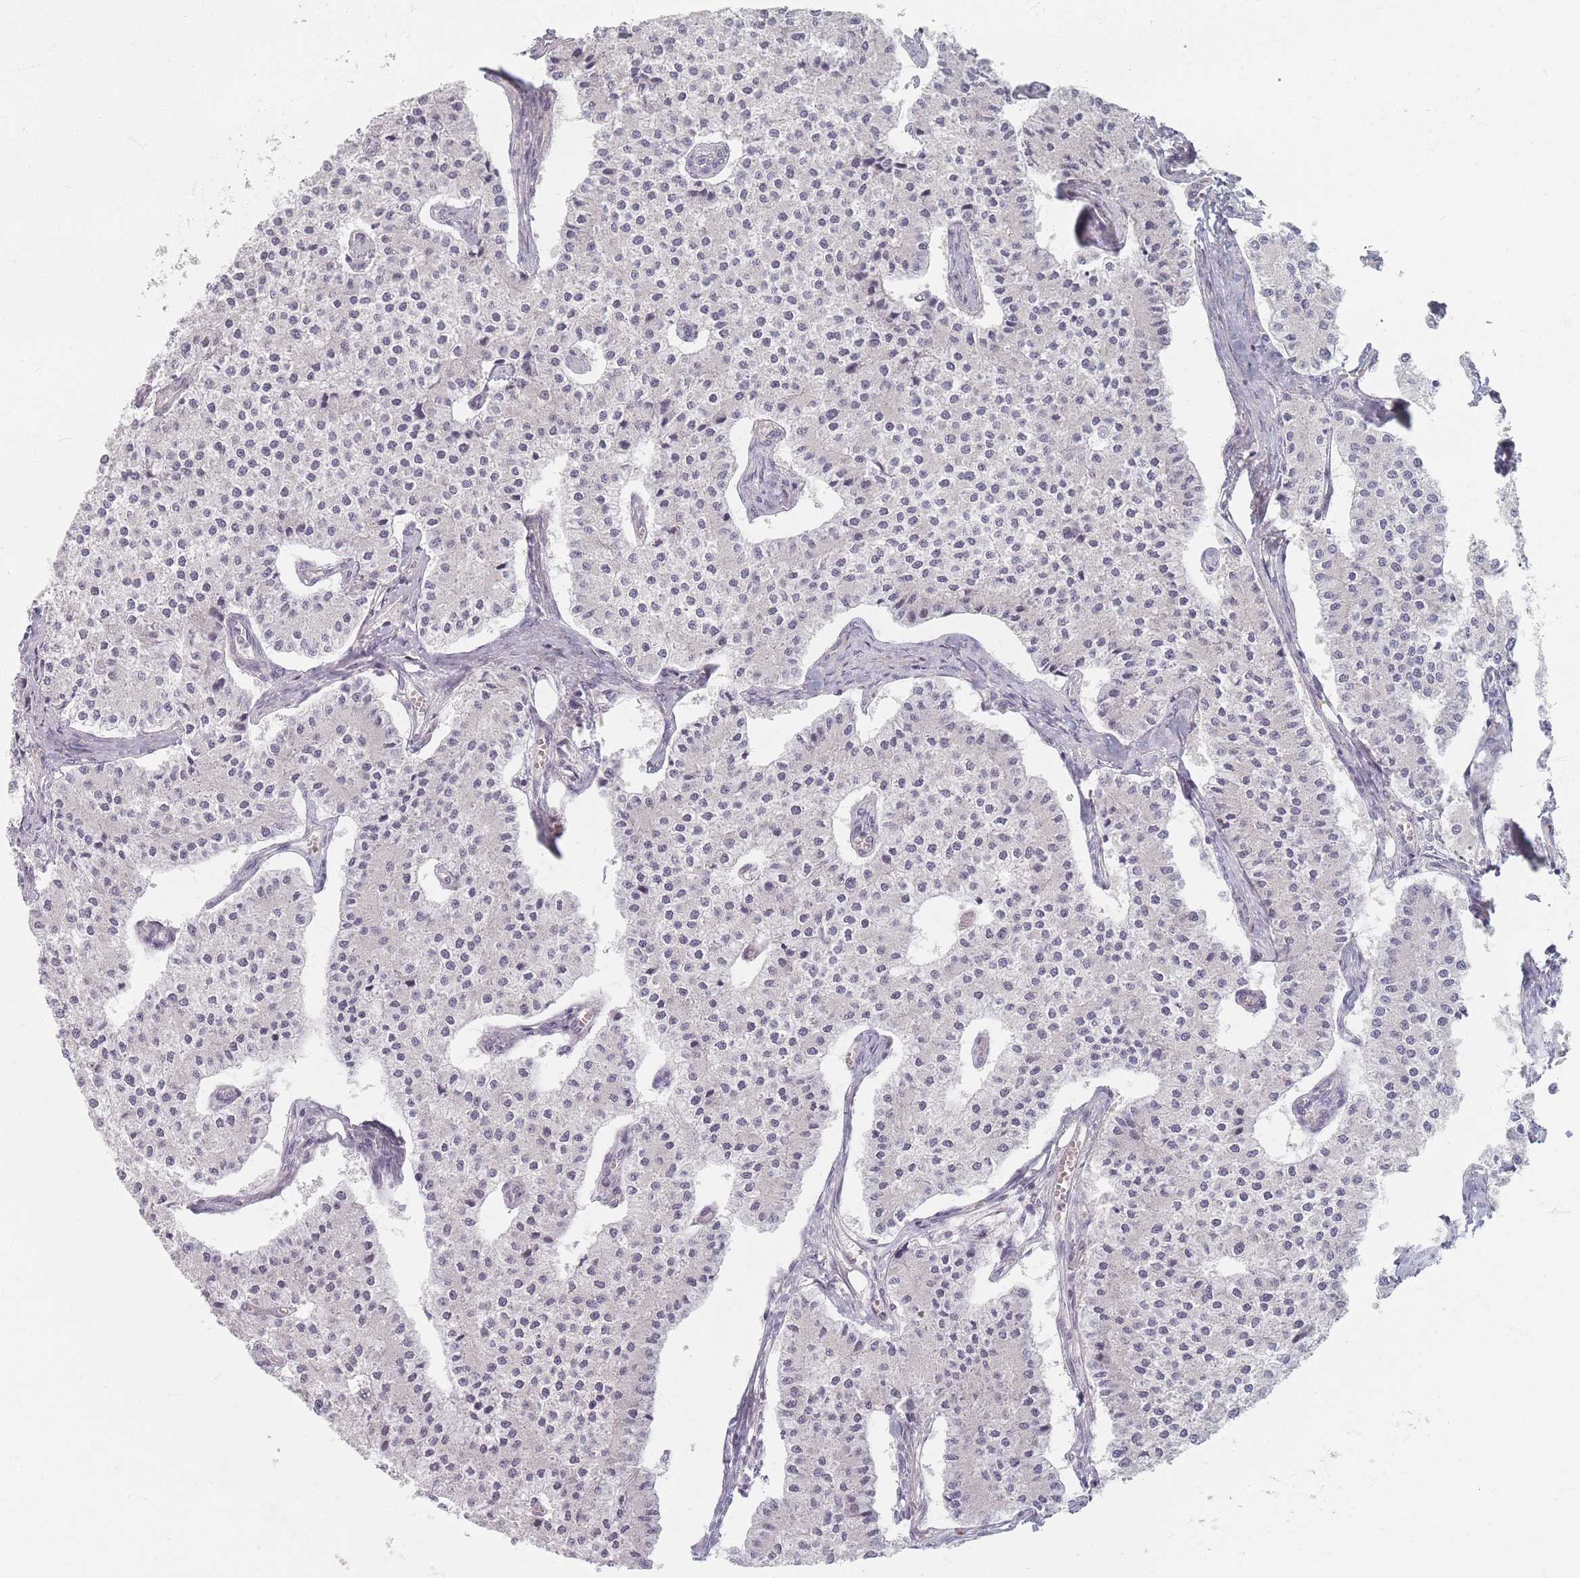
{"staining": {"intensity": "negative", "quantity": "none", "location": "none"}, "tissue": "carcinoid", "cell_type": "Tumor cells", "image_type": "cancer", "snomed": [{"axis": "morphology", "description": "Carcinoid, malignant, NOS"}, {"axis": "topography", "description": "Colon"}], "caption": "Immunohistochemistry (IHC) of carcinoid reveals no positivity in tumor cells. (DAB (3,3'-diaminobenzidine) immunohistochemistry (IHC), high magnification).", "gene": "TMOD1", "patient": {"sex": "female", "age": 52}}